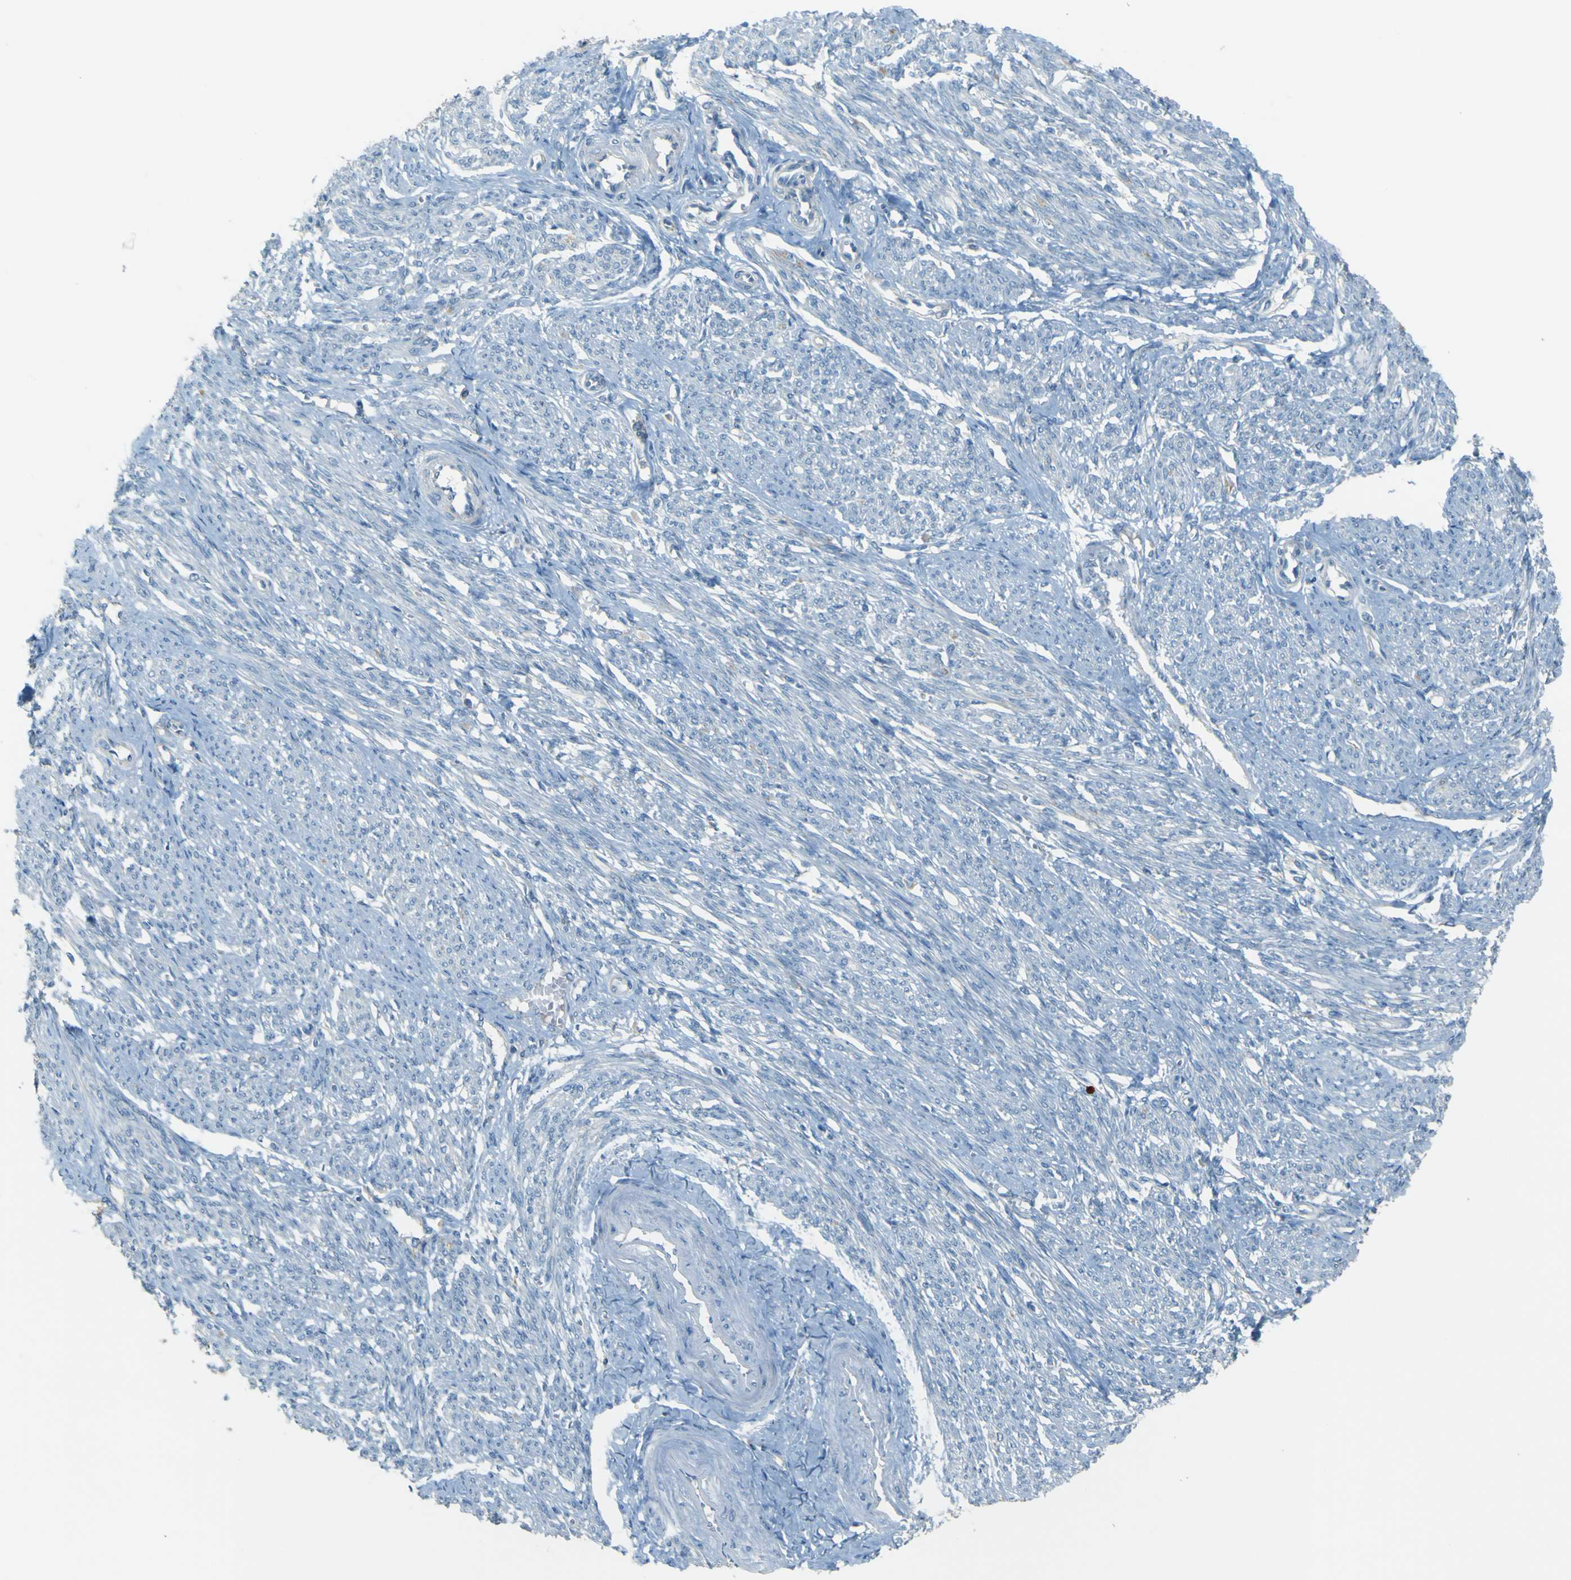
{"staining": {"intensity": "negative", "quantity": "none", "location": "none"}, "tissue": "smooth muscle", "cell_type": "Smooth muscle cells", "image_type": "normal", "snomed": [{"axis": "morphology", "description": "Normal tissue, NOS"}, {"axis": "topography", "description": "Smooth muscle"}], "caption": "Image shows no significant protein positivity in smooth muscle cells of normal smooth muscle.", "gene": "FKTN", "patient": {"sex": "female", "age": 65}}